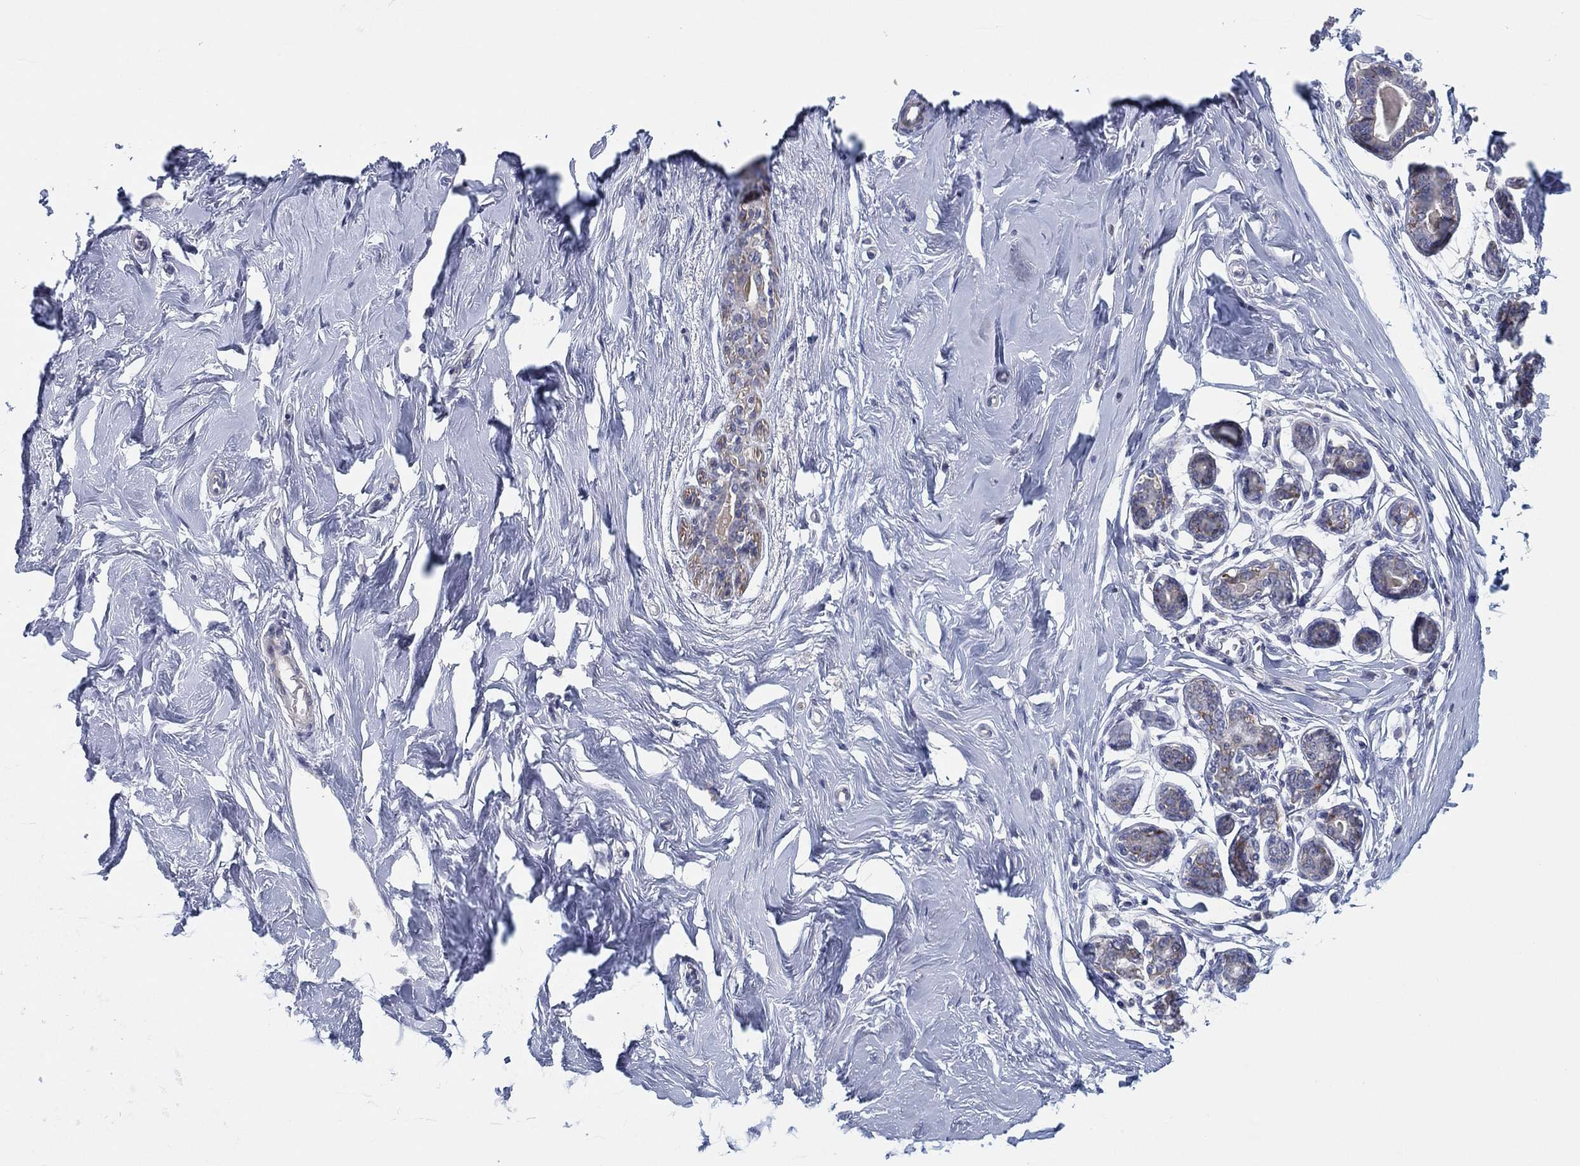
{"staining": {"intensity": "weak", "quantity": "<25%", "location": "cytoplasmic/membranous"}, "tissue": "breast", "cell_type": "Glandular cells", "image_type": "normal", "snomed": [{"axis": "morphology", "description": "Normal tissue, NOS"}, {"axis": "topography", "description": "Skin"}, {"axis": "topography", "description": "Breast"}], "caption": "Glandular cells show no significant protein staining in unremarkable breast. (Stains: DAB IHC with hematoxylin counter stain, Microscopy: brightfield microscopy at high magnification).", "gene": "HEATR4", "patient": {"sex": "female", "age": 43}}